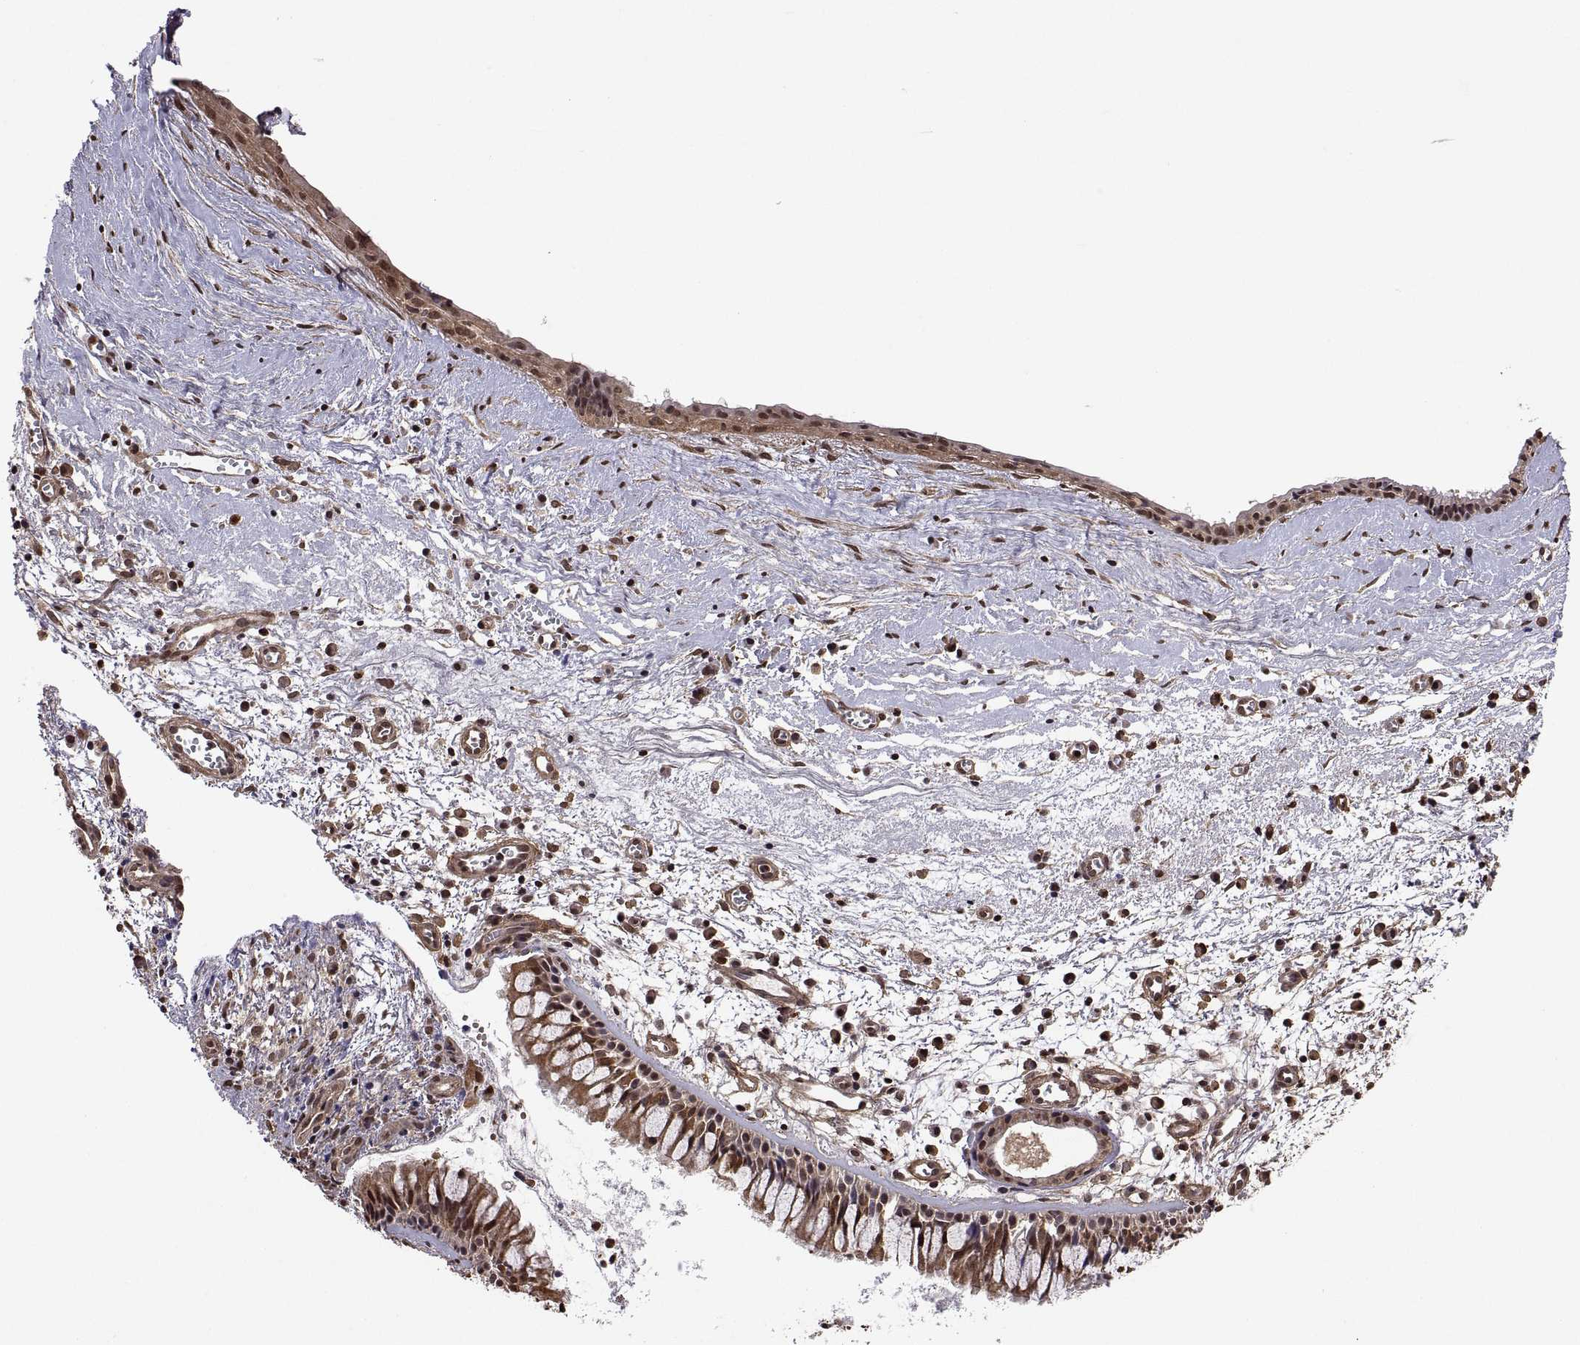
{"staining": {"intensity": "moderate", "quantity": ">75%", "location": "cytoplasmic/membranous,nuclear"}, "tissue": "nasopharynx", "cell_type": "Respiratory epithelial cells", "image_type": "normal", "snomed": [{"axis": "morphology", "description": "Normal tissue, NOS"}, {"axis": "topography", "description": "Nasopharynx"}], "caption": "Protein staining exhibits moderate cytoplasmic/membranous,nuclear staining in about >75% of respiratory epithelial cells in benign nasopharynx.", "gene": "ZNRF2", "patient": {"sex": "male", "age": 83}}